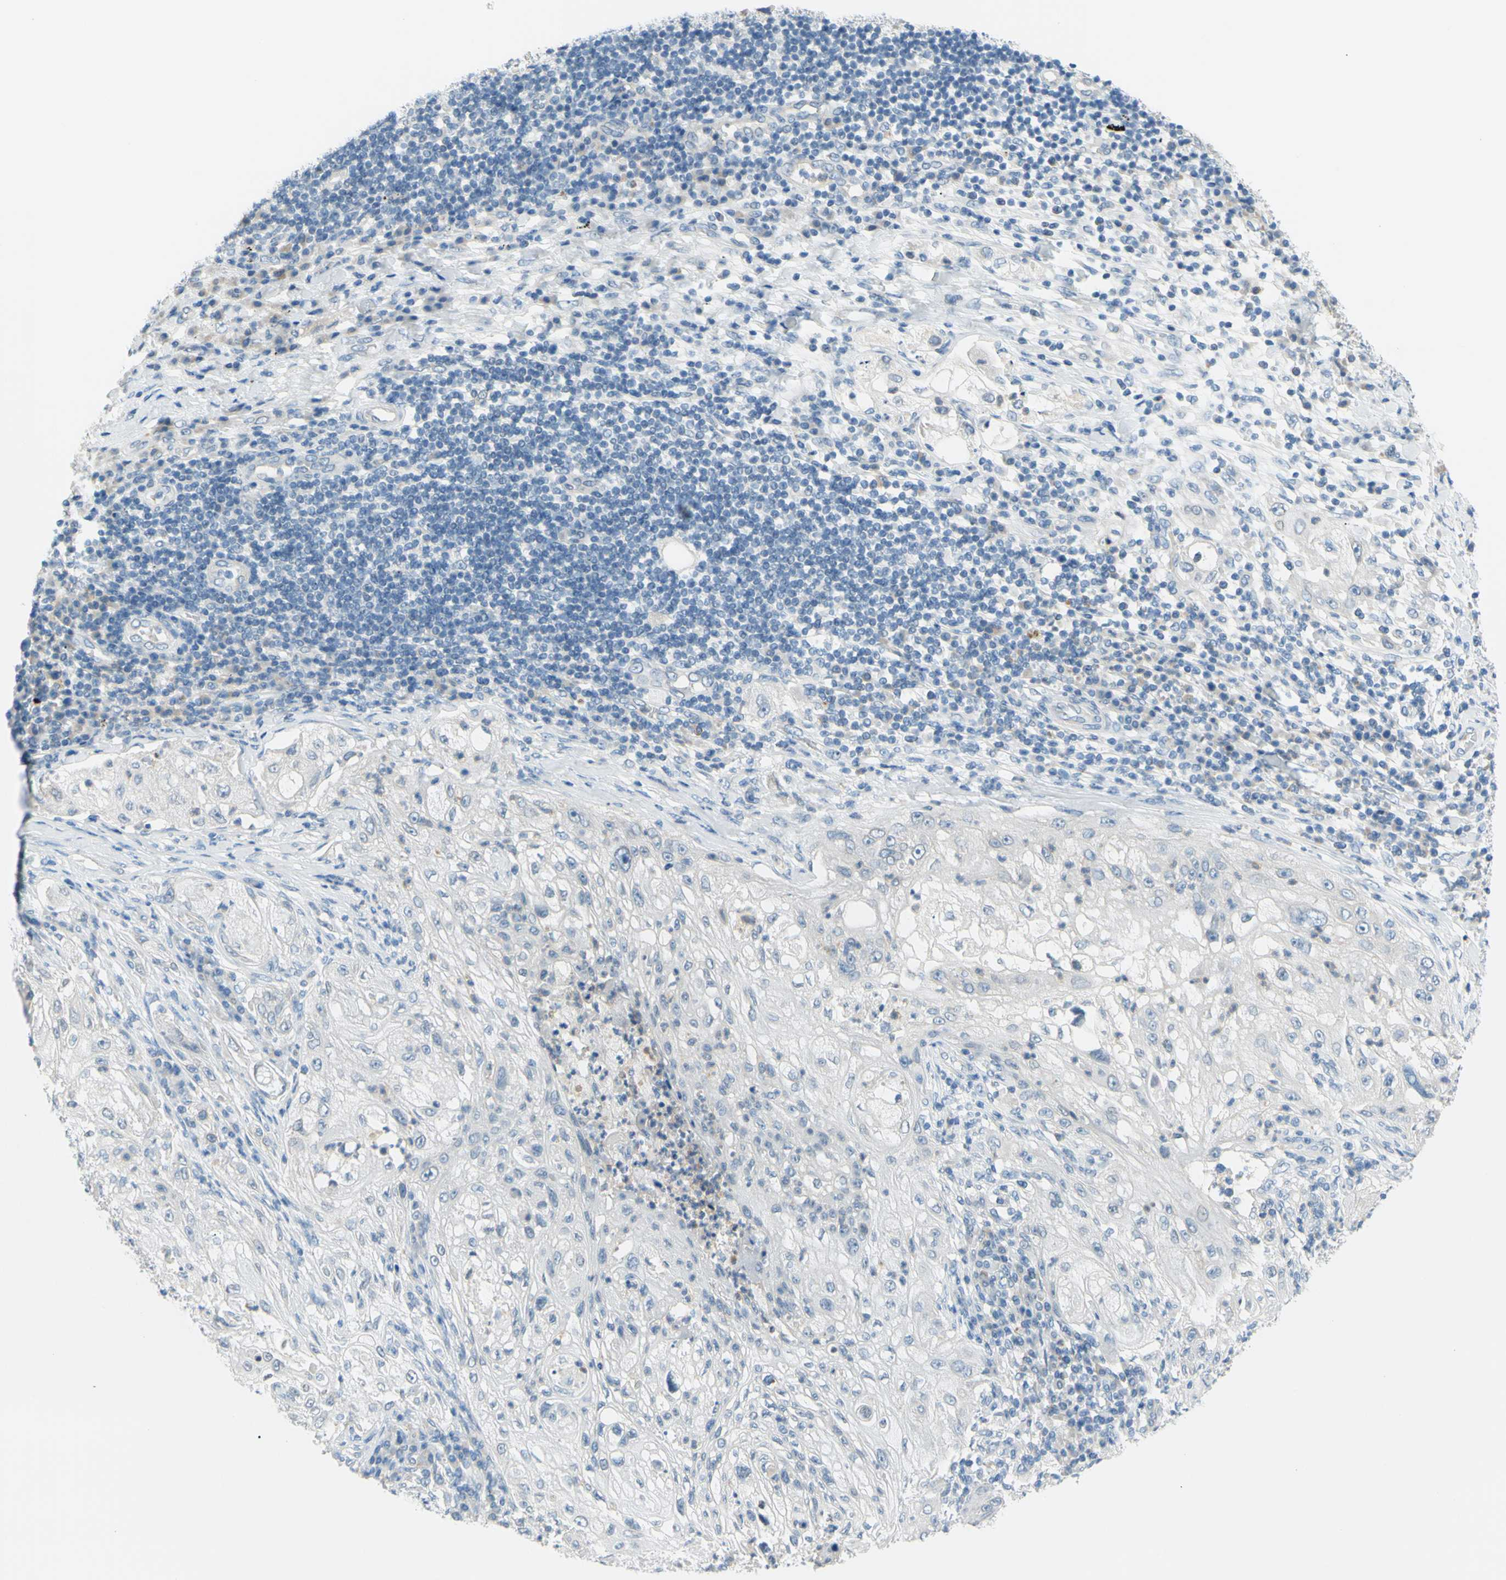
{"staining": {"intensity": "negative", "quantity": "none", "location": "none"}, "tissue": "lung cancer", "cell_type": "Tumor cells", "image_type": "cancer", "snomed": [{"axis": "morphology", "description": "Inflammation, NOS"}, {"axis": "morphology", "description": "Squamous cell carcinoma, NOS"}, {"axis": "topography", "description": "Lymph node"}, {"axis": "topography", "description": "Soft tissue"}, {"axis": "topography", "description": "Lung"}], "caption": "IHC micrograph of lung cancer stained for a protein (brown), which demonstrates no staining in tumor cells.", "gene": "DCT", "patient": {"sex": "male", "age": 66}}